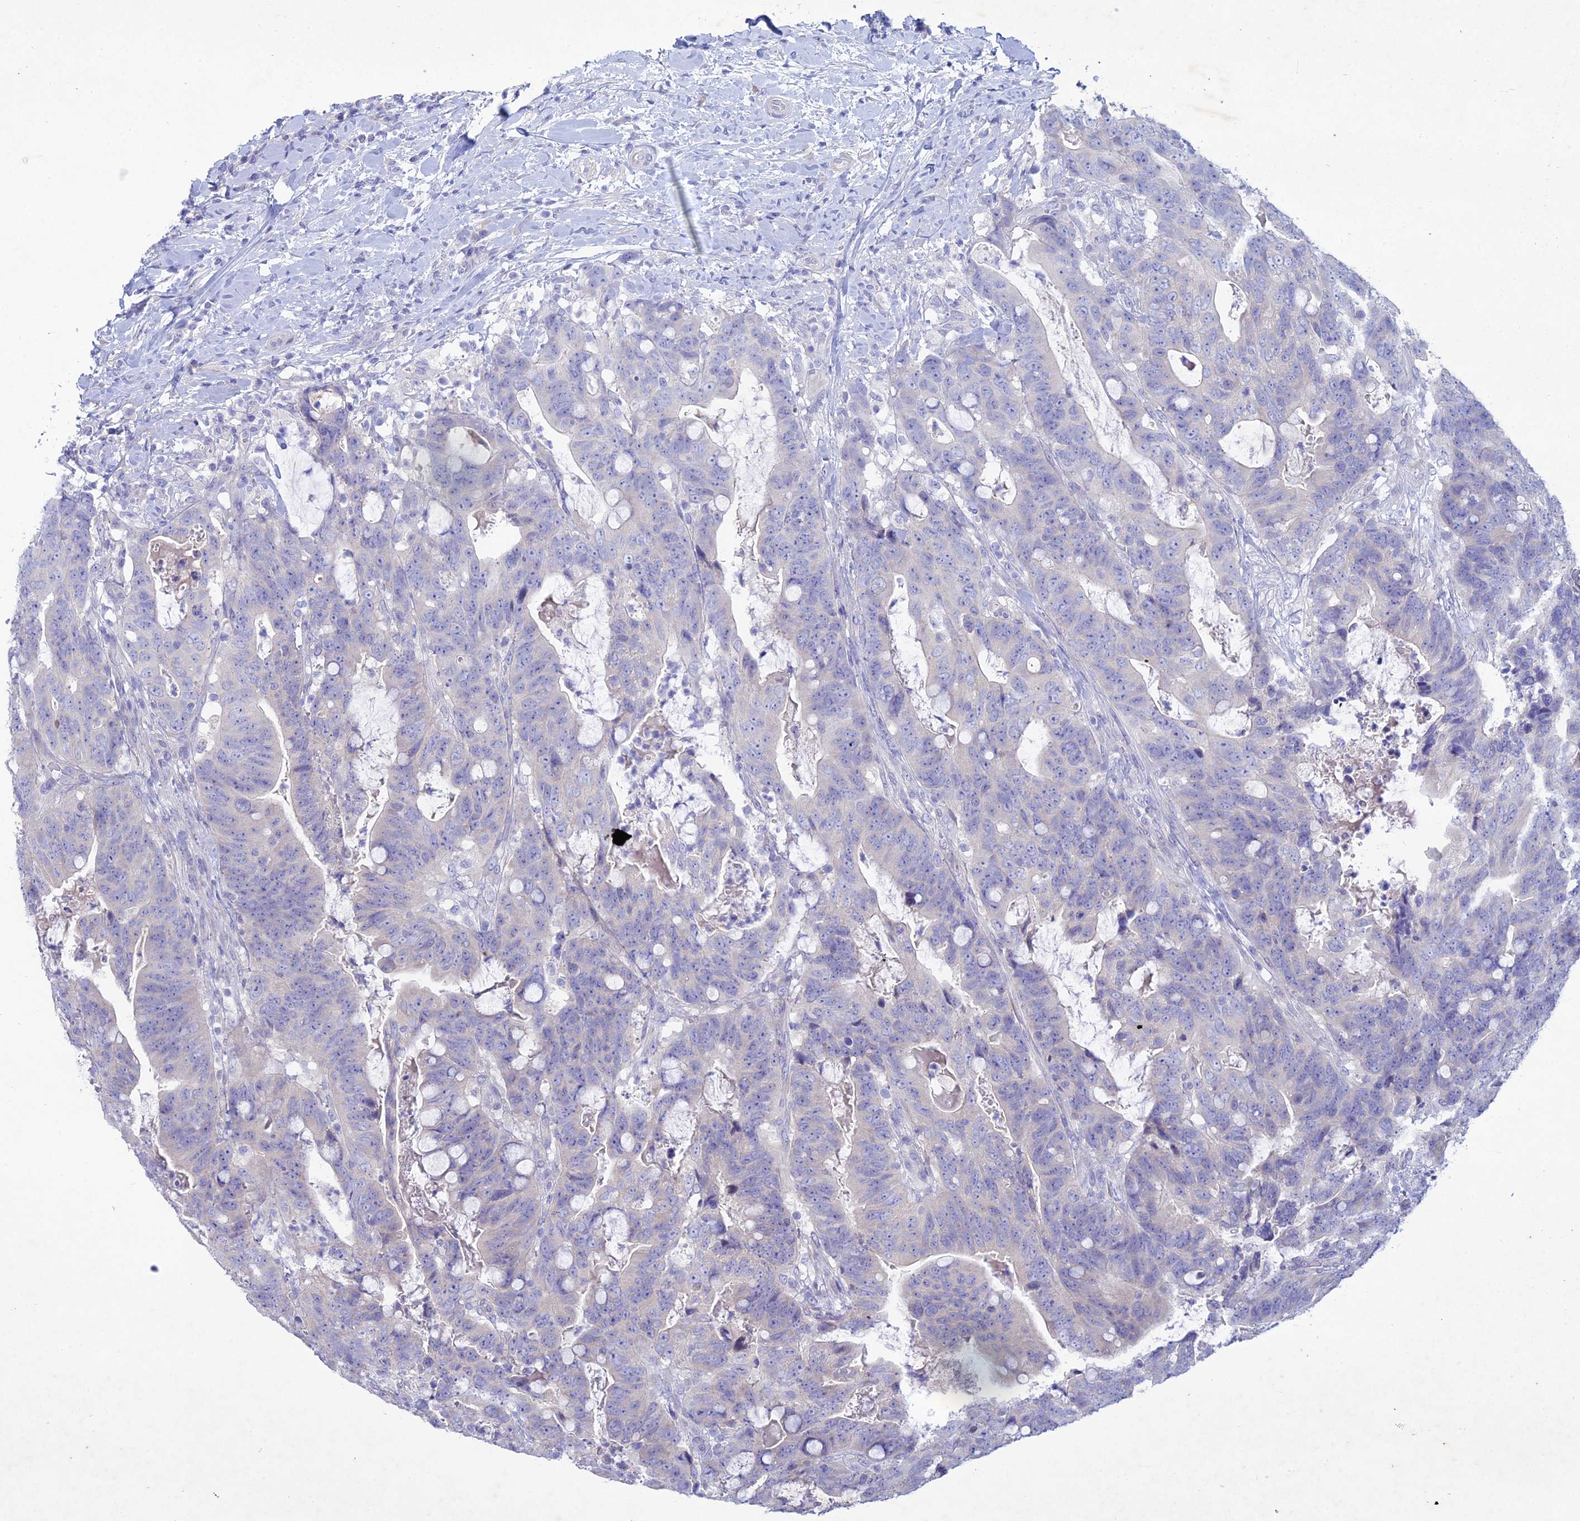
{"staining": {"intensity": "negative", "quantity": "none", "location": "none"}, "tissue": "colorectal cancer", "cell_type": "Tumor cells", "image_type": "cancer", "snomed": [{"axis": "morphology", "description": "Adenocarcinoma, NOS"}, {"axis": "topography", "description": "Colon"}], "caption": "Adenocarcinoma (colorectal) stained for a protein using immunohistochemistry (IHC) reveals no expression tumor cells.", "gene": "BTBD19", "patient": {"sex": "female", "age": 82}}